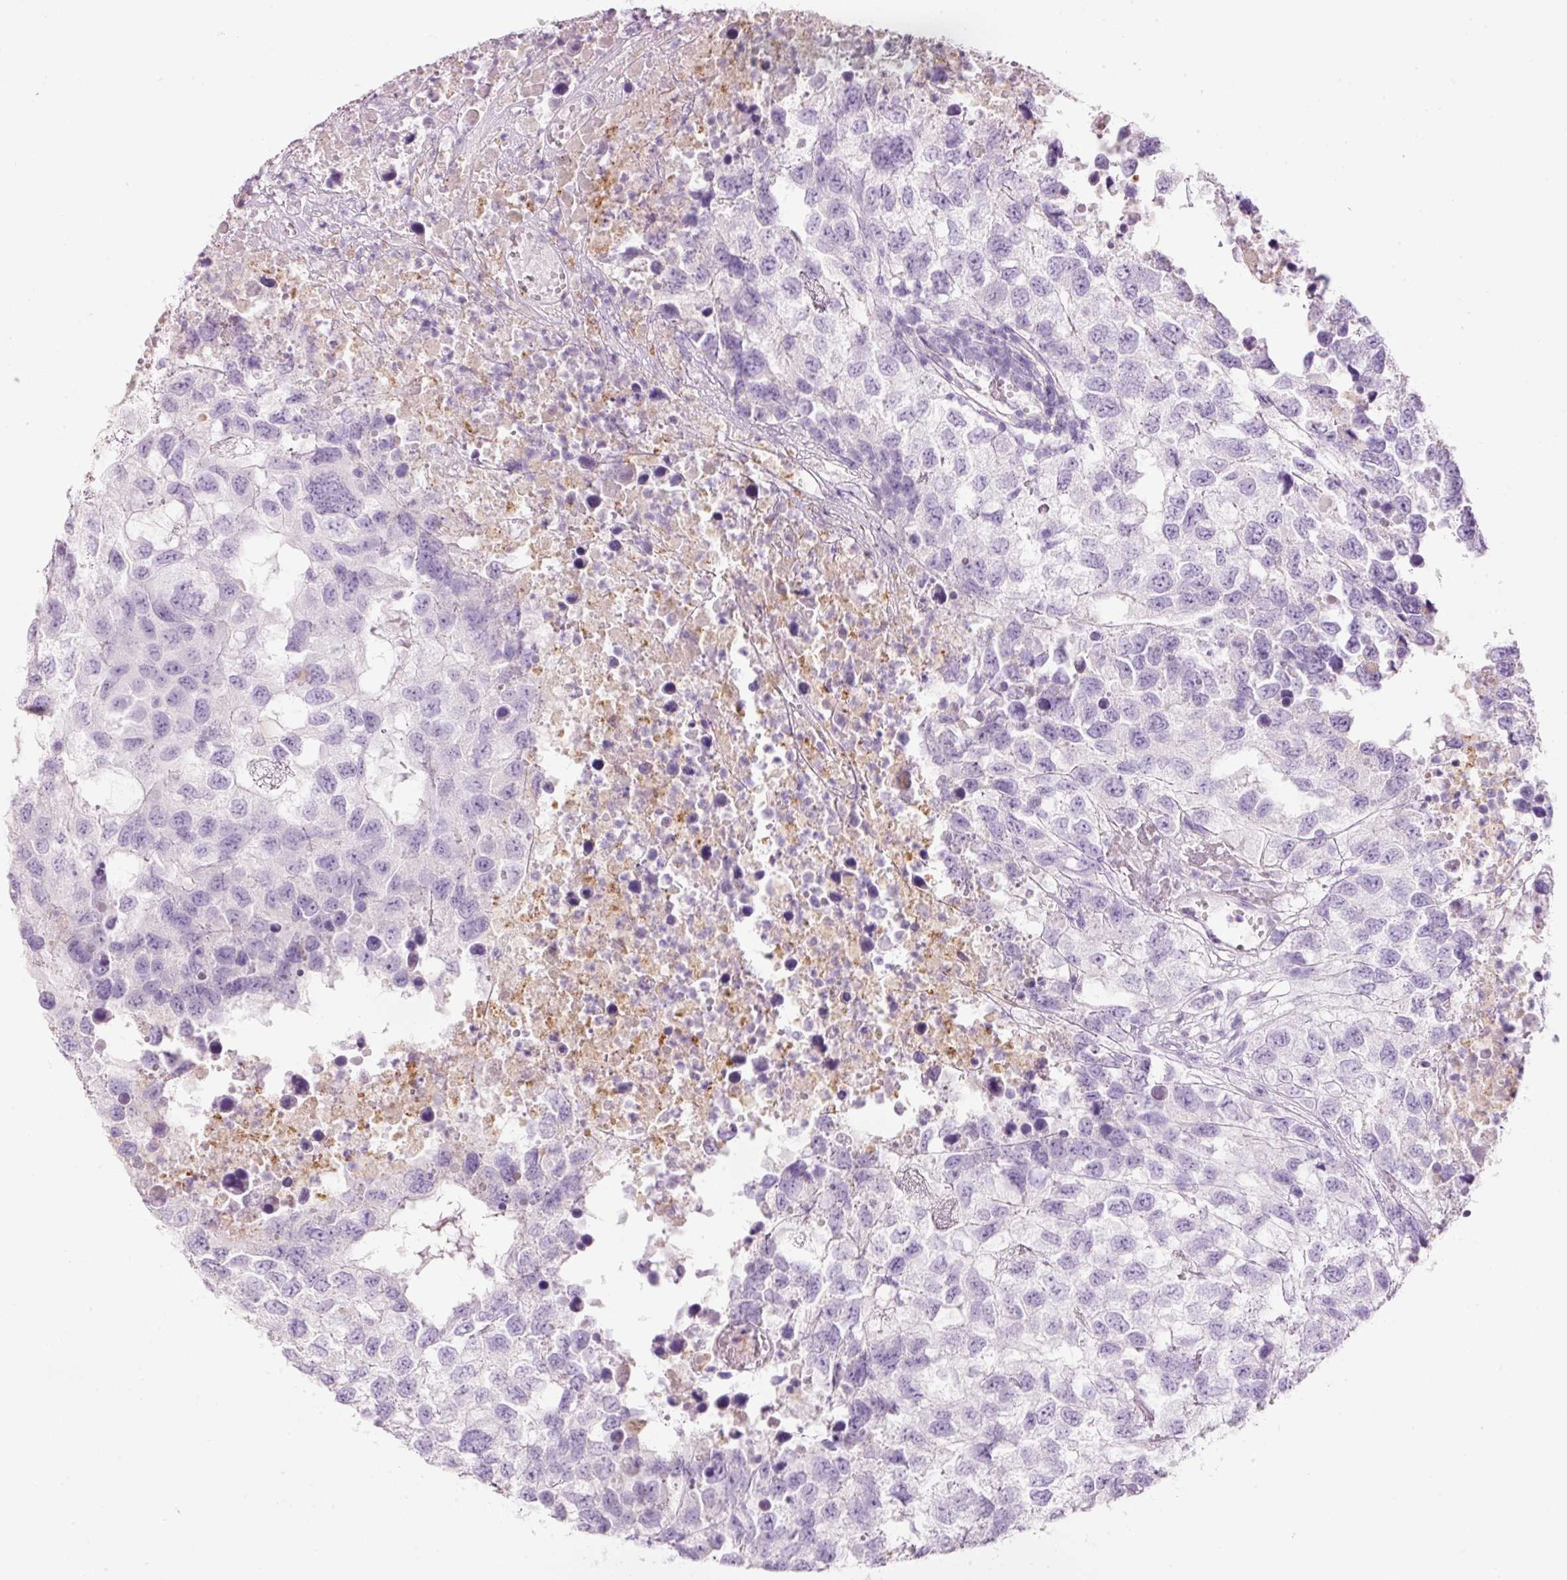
{"staining": {"intensity": "negative", "quantity": "none", "location": "none"}, "tissue": "testis cancer", "cell_type": "Tumor cells", "image_type": "cancer", "snomed": [{"axis": "morphology", "description": "Carcinoma, Embryonal, NOS"}, {"axis": "topography", "description": "Testis"}], "caption": "Tumor cells are negative for protein expression in human embryonal carcinoma (testis).", "gene": "MFAP4", "patient": {"sex": "male", "age": 83}}